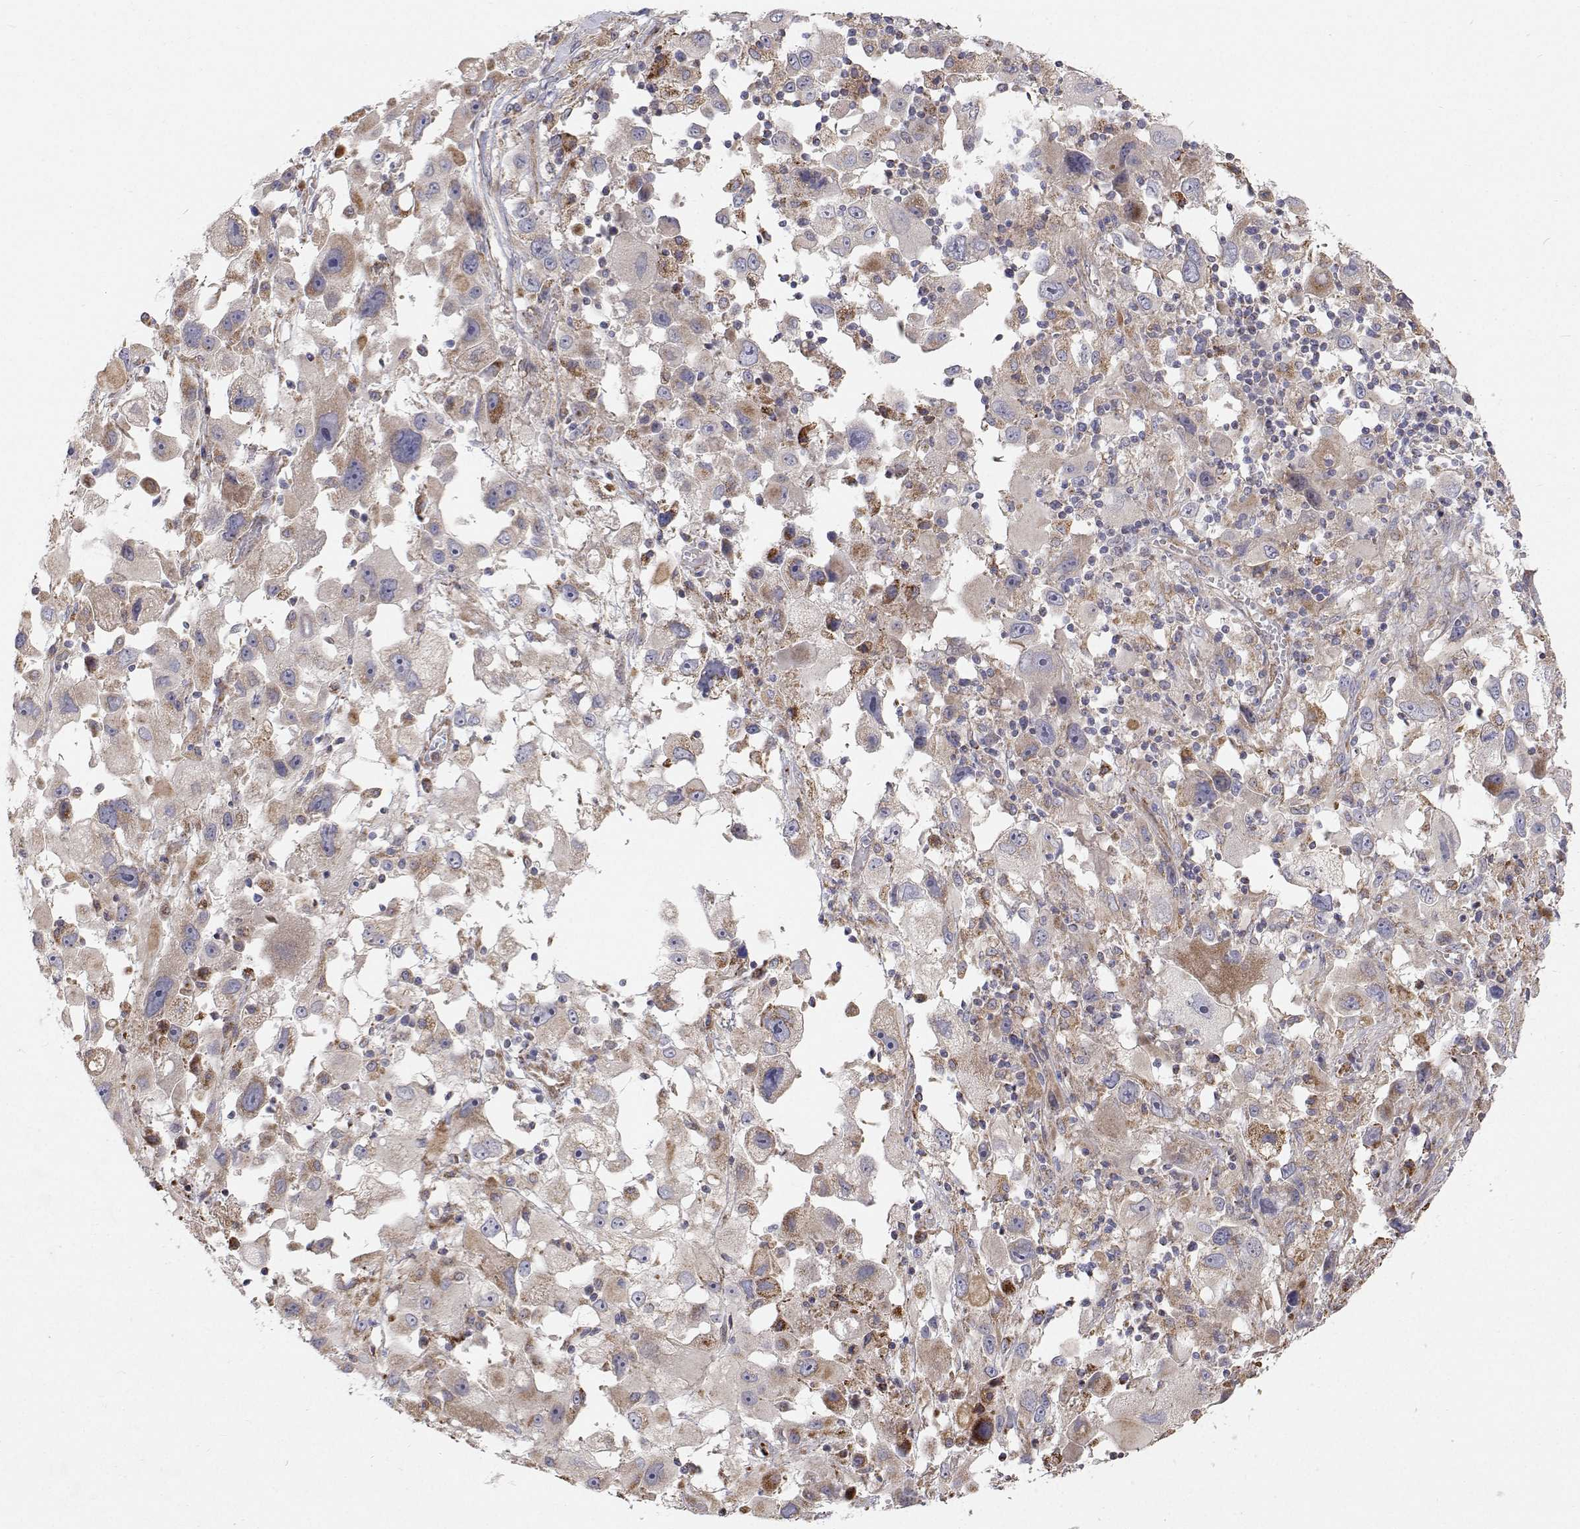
{"staining": {"intensity": "moderate", "quantity": "<25%", "location": "cytoplasmic/membranous"}, "tissue": "melanoma", "cell_type": "Tumor cells", "image_type": "cancer", "snomed": [{"axis": "morphology", "description": "Malignant melanoma, Metastatic site"}, {"axis": "topography", "description": "Soft tissue"}], "caption": "A histopathology image of human malignant melanoma (metastatic site) stained for a protein shows moderate cytoplasmic/membranous brown staining in tumor cells.", "gene": "SPICE1", "patient": {"sex": "male", "age": 50}}